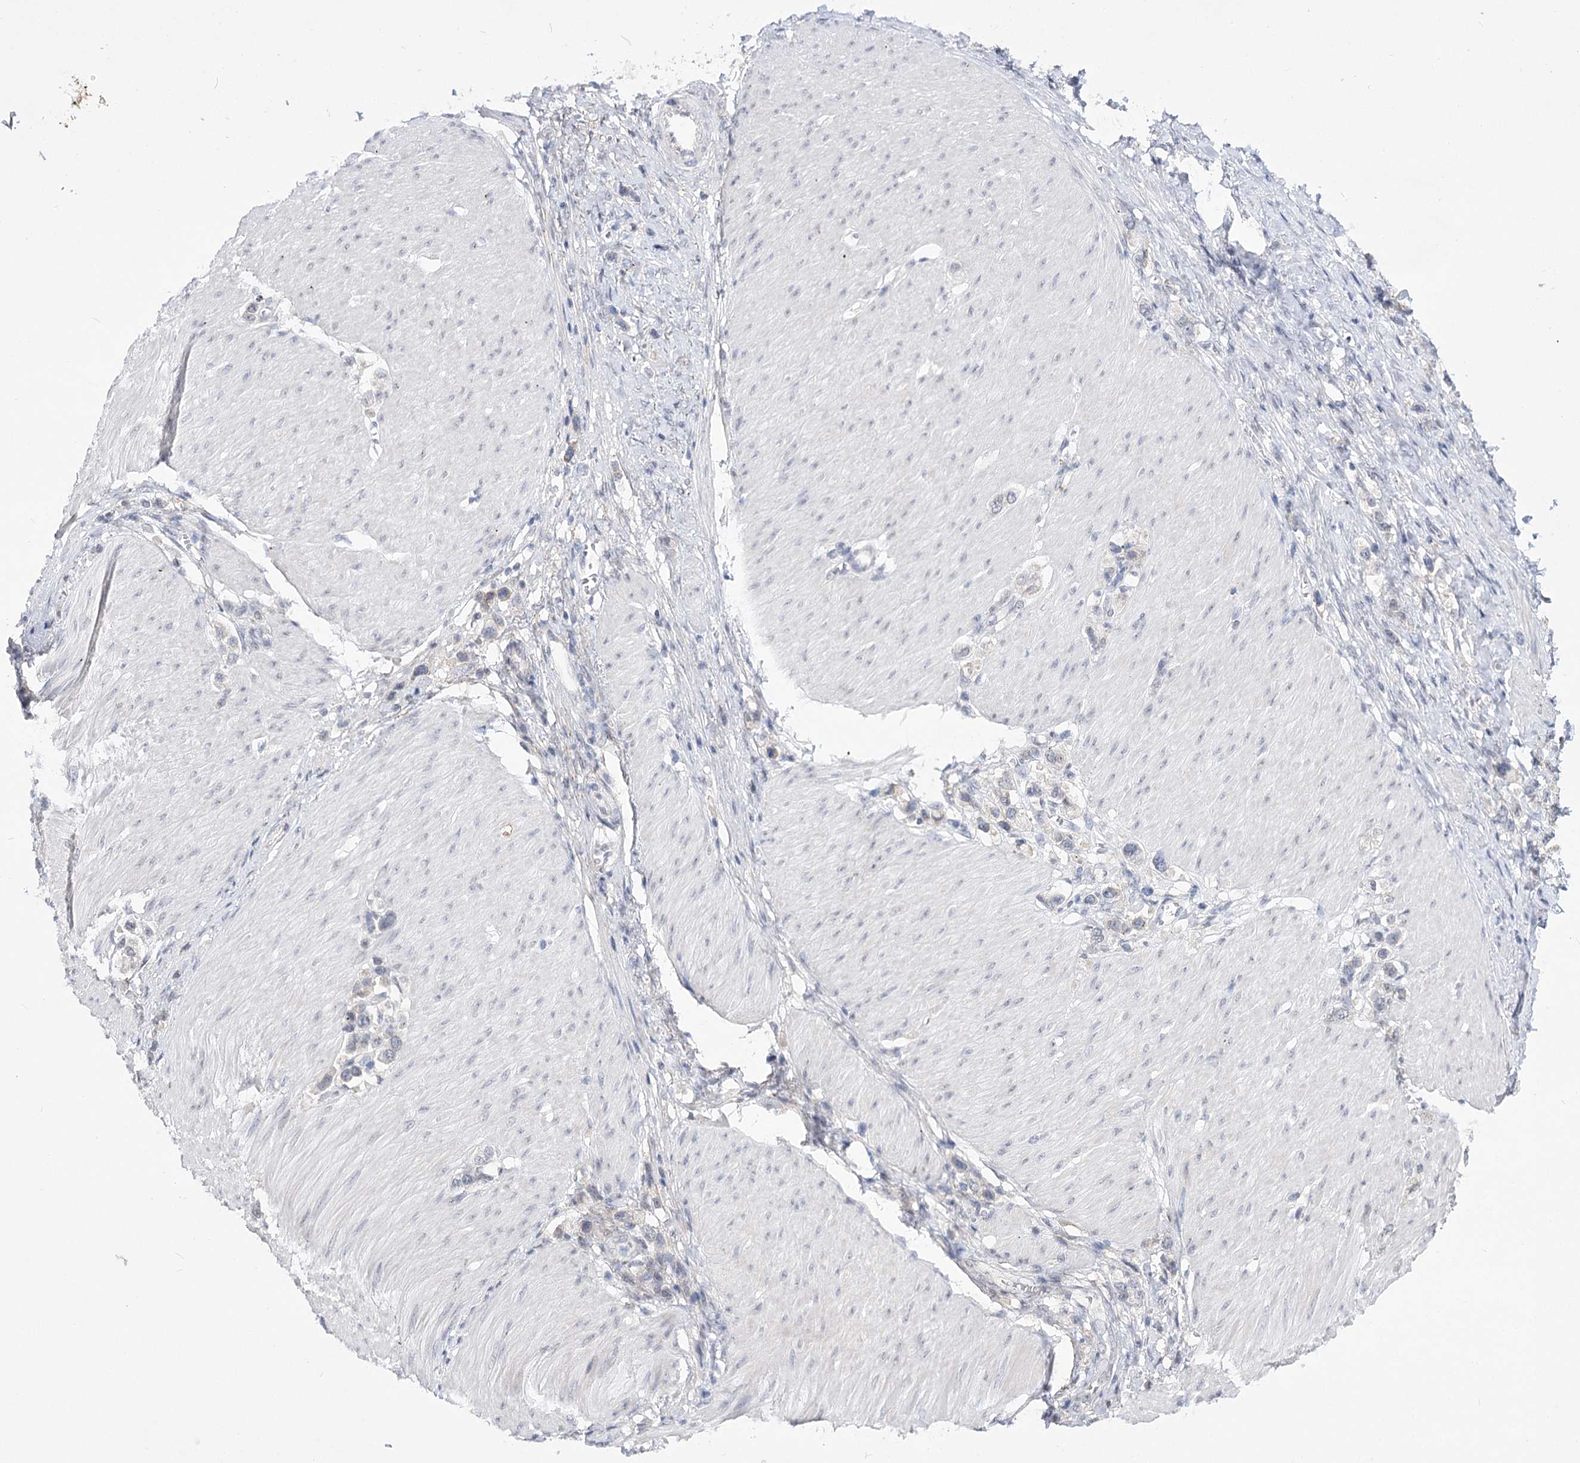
{"staining": {"intensity": "negative", "quantity": "none", "location": "none"}, "tissue": "stomach cancer", "cell_type": "Tumor cells", "image_type": "cancer", "snomed": [{"axis": "morphology", "description": "Normal tissue, NOS"}, {"axis": "morphology", "description": "Adenocarcinoma, NOS"}, {"axis": "topography", "description": "Stomach, upper"}, {"axis": "topography", "description": "Stomach"}], "caption": "A high-resolution histopathology image shows immunohistochemistry (IHC) staining of stomach adenocarcinoma, which exhibits no significant positivity in tumor cells.", "gene": "ATP10B", "patient": {"sex": "female", "age": 65}}